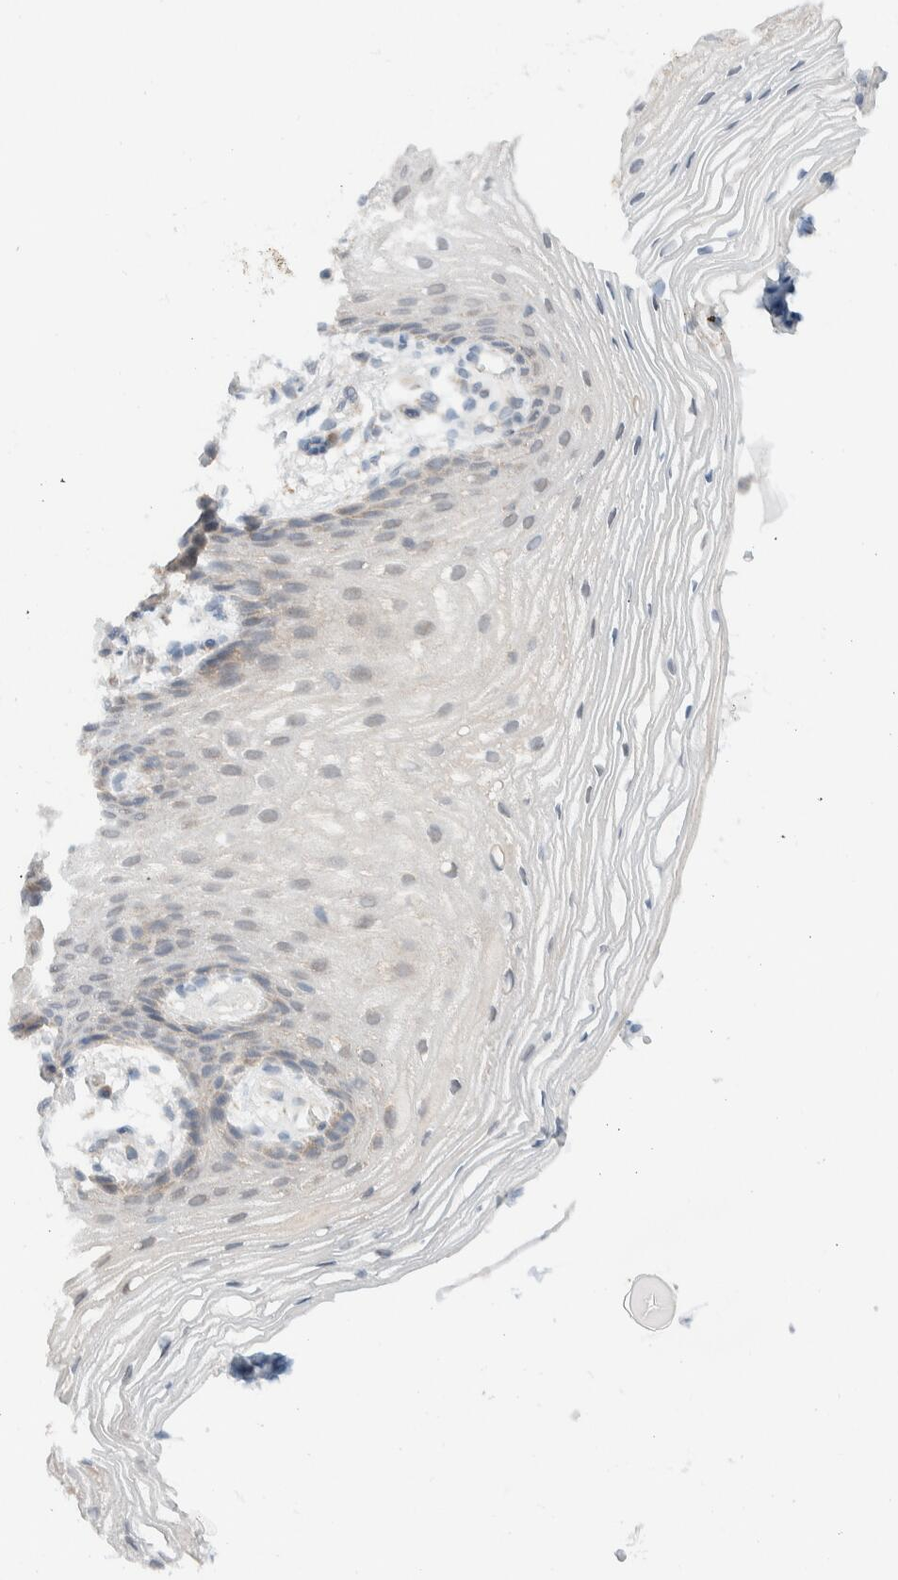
{"staining": {"intensity": "weak", "quantity": "25%-75%", "location": "cytoplasmic/membranous"}, "tissue": "vagina", "cell_type": "Squamous epithelial cells", "image_type": "normal", "snomed": [{"axis": "morphology", "description": "Normal tissue, NOS"}, {"axis": "topography", "description": "Vagina"}], "caption": "Immunohistochemistry (IHC) (DAB) staining of normal human vagina demonstrates weak cytoplasmic/membranous protein expression in about 25%-75% of squamous epithelial cells.", "gene": "MRPL41", "patient": {"sex": "female", "age": 60}}